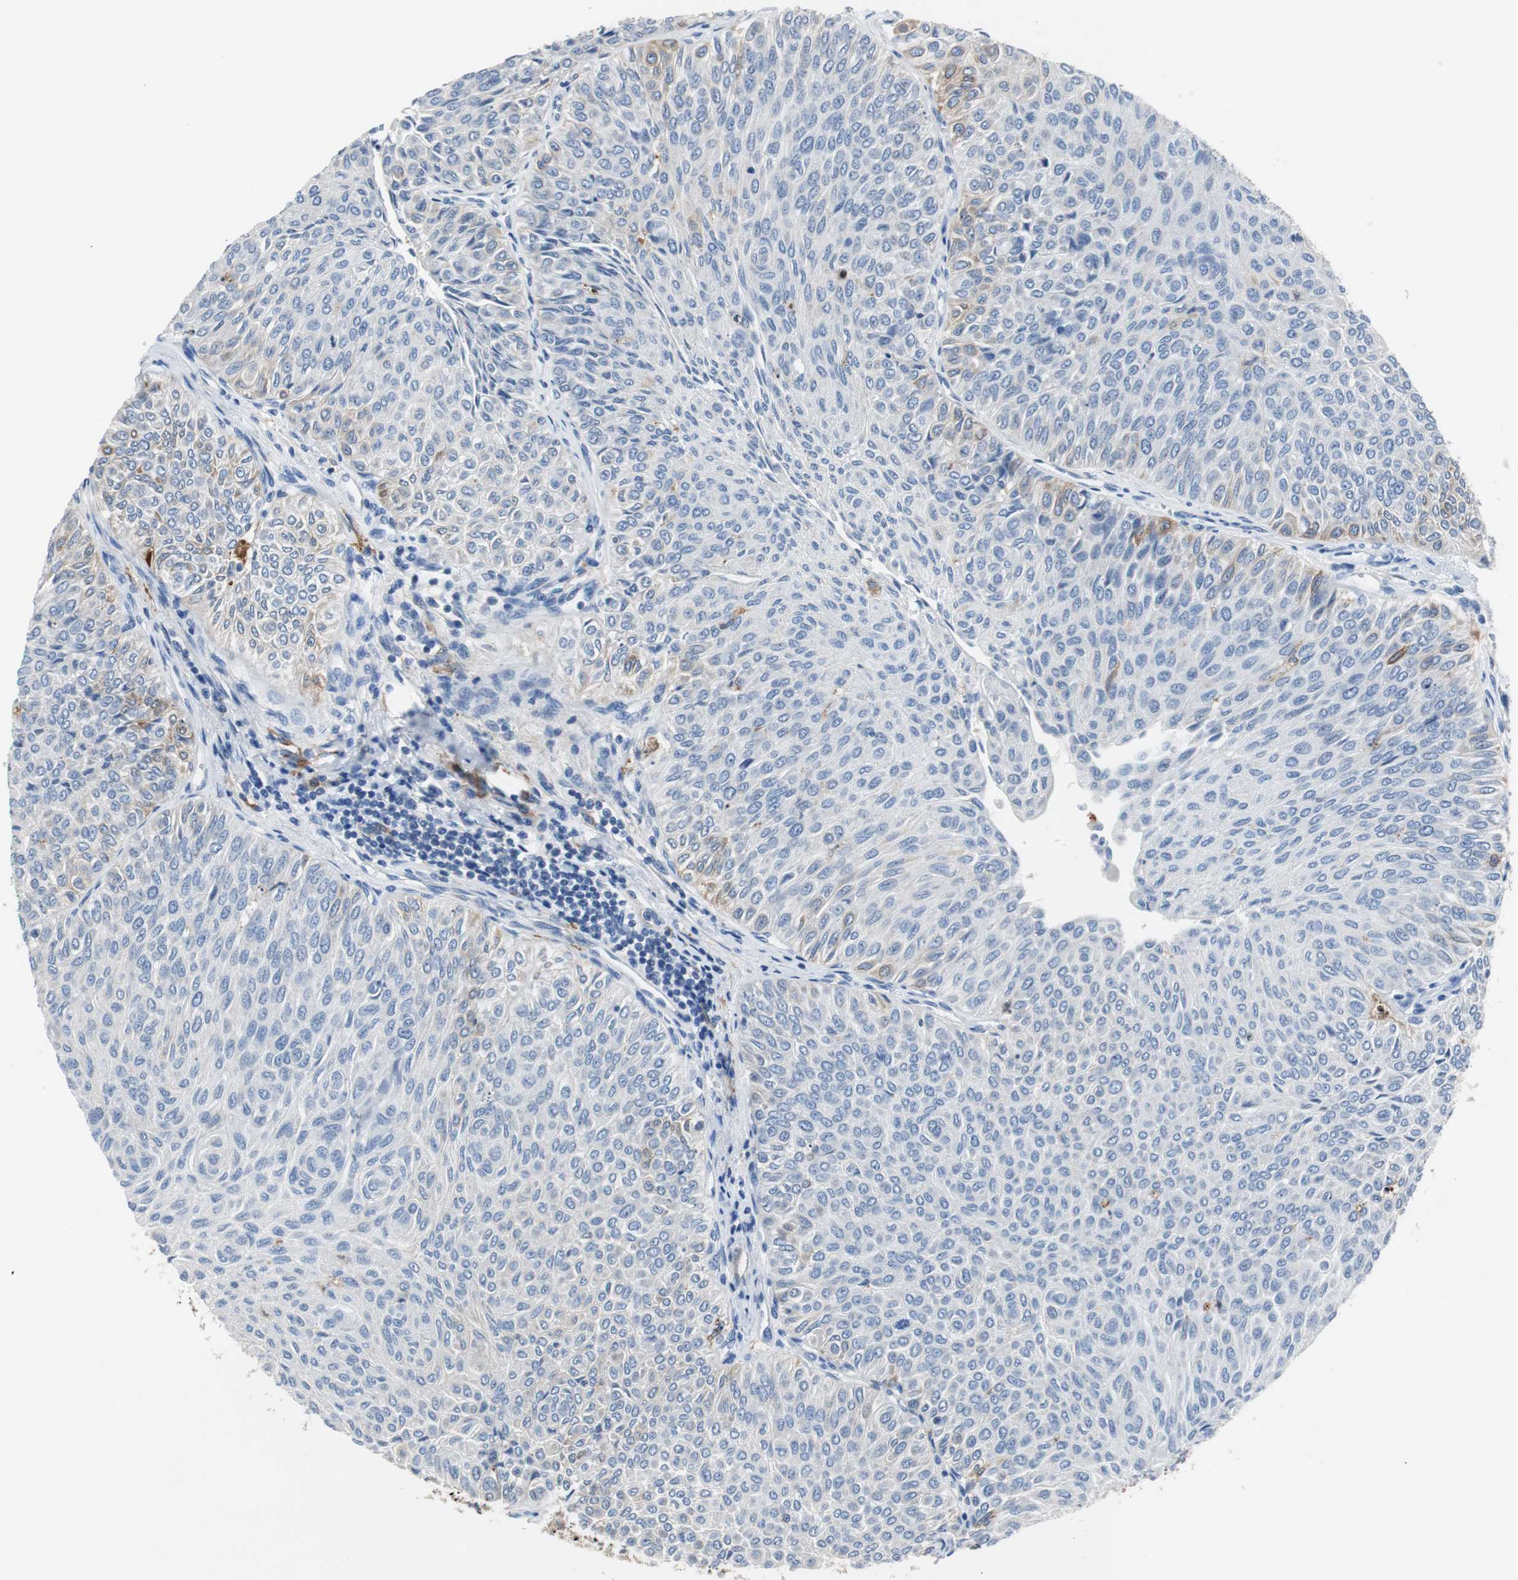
{"staining": {"intensity": "negative", "quantity": "none", "location": "none"}, "tissue": "urothelial cancer", "cell_type": "Tumor cells", "image_type": "cancer", "snomed": [{"axis": "morphology", "description": "Urothelial carcinoma, Low grade"}, {"axis": "topography", "description": "Urinary bladder"}], "caption": "A photomicrograph of human urothelial carcinoma (low-grade) is negative for staining in tumor cells. (Brightfield microscopy of DAB IHC at high magnification).", "gene": "PI15", "patient": {"sex": "male", "age": 78}}